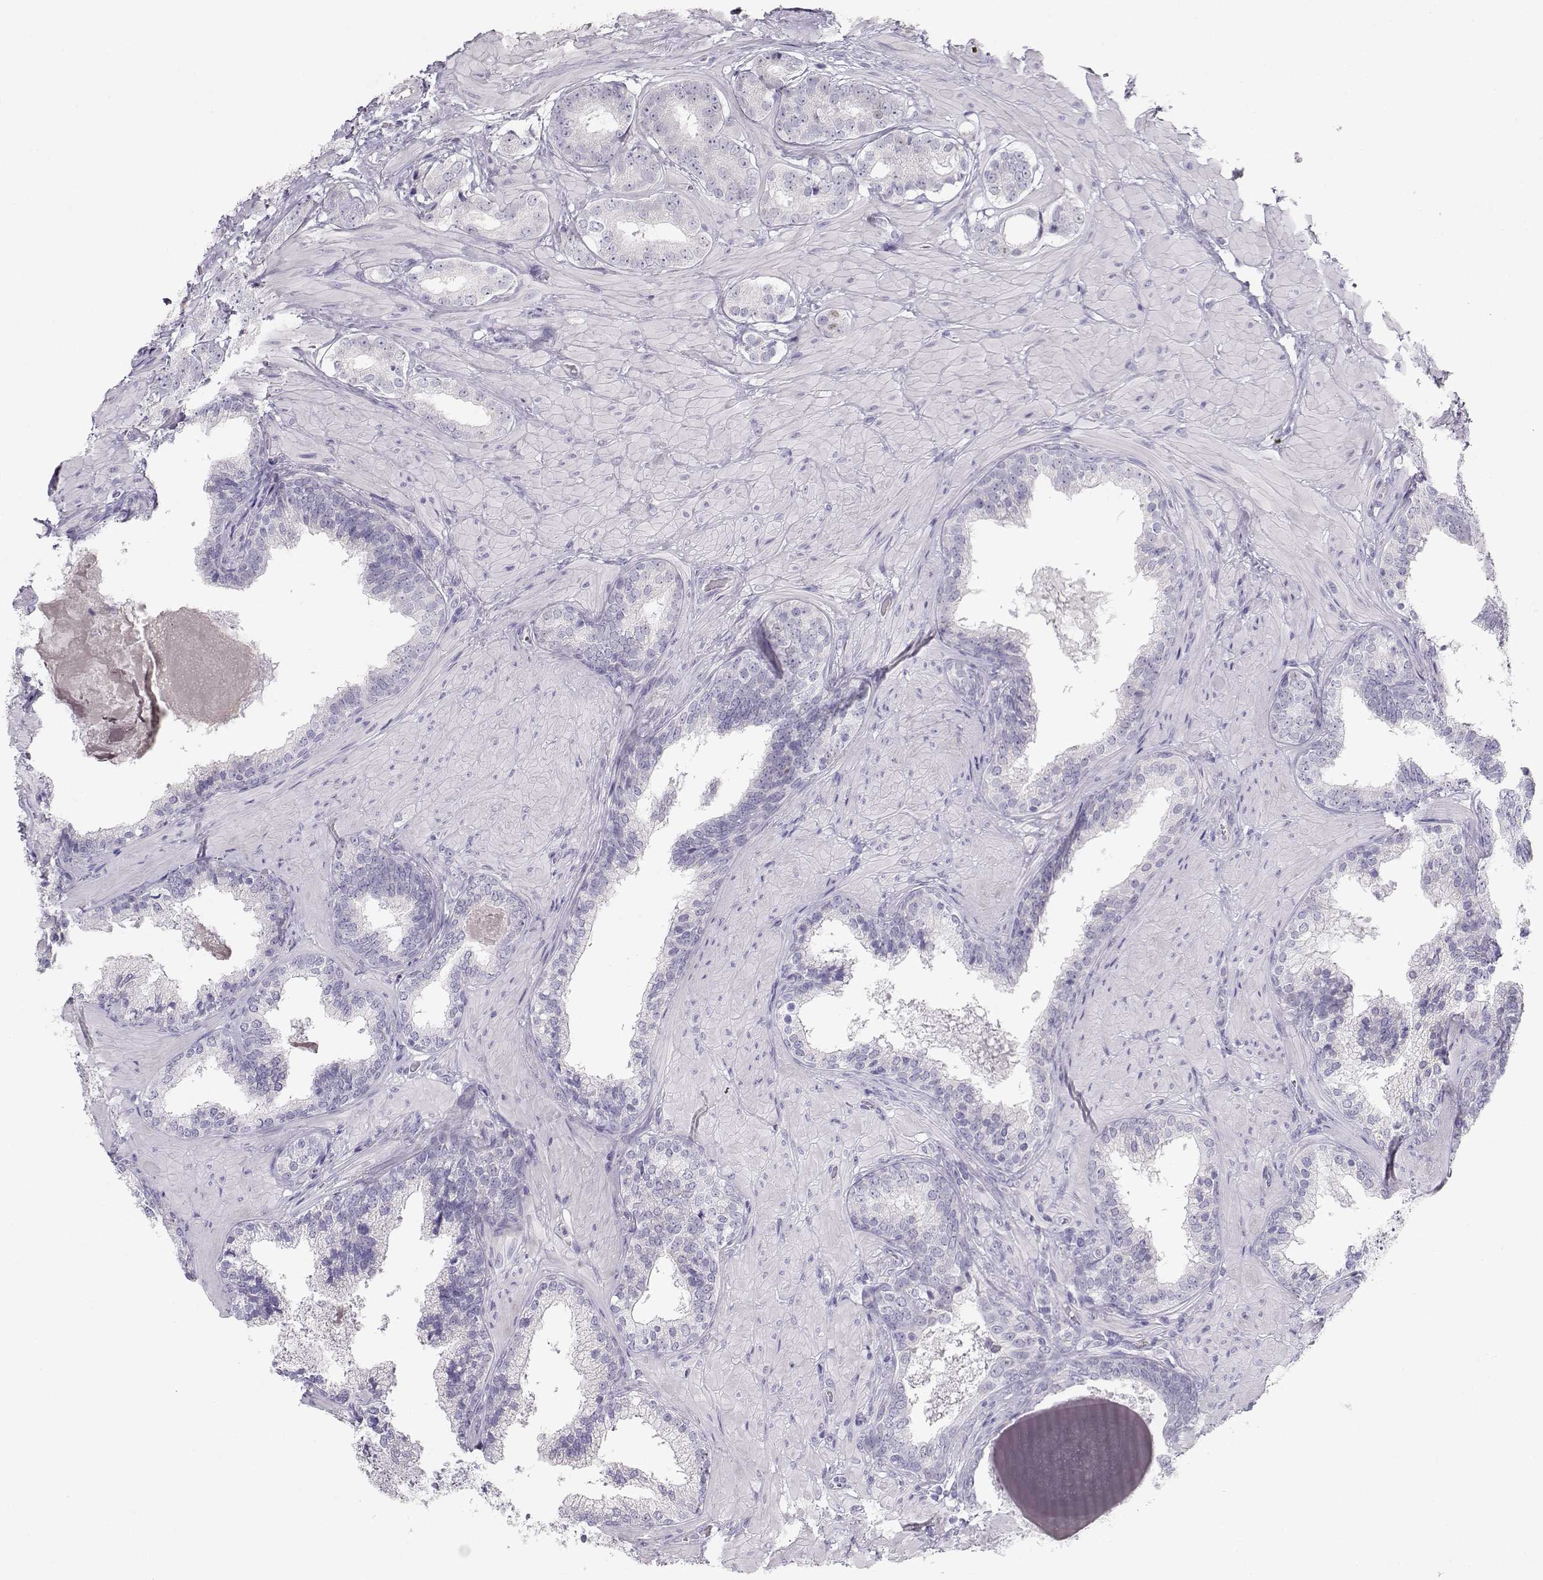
{"staining": {"intensity": "negative", "quantity": "none", "location": "none"}, "tissue": "prostate cancer", "cell_type": "Tumor cells", "image_type": "cancer", "snomed": [{"axis": "morphology", "description": "Adenocarcinoma, Low grade"}, {"axis": "topography", "description": "Prostate"}], "caption": "Prostate cancer stained for a protein using immunohistochemistry (IHC) exhibits no staining tumor cells.", "gene": "OPN5", "patient": {"sex": "male", "age": 60}}